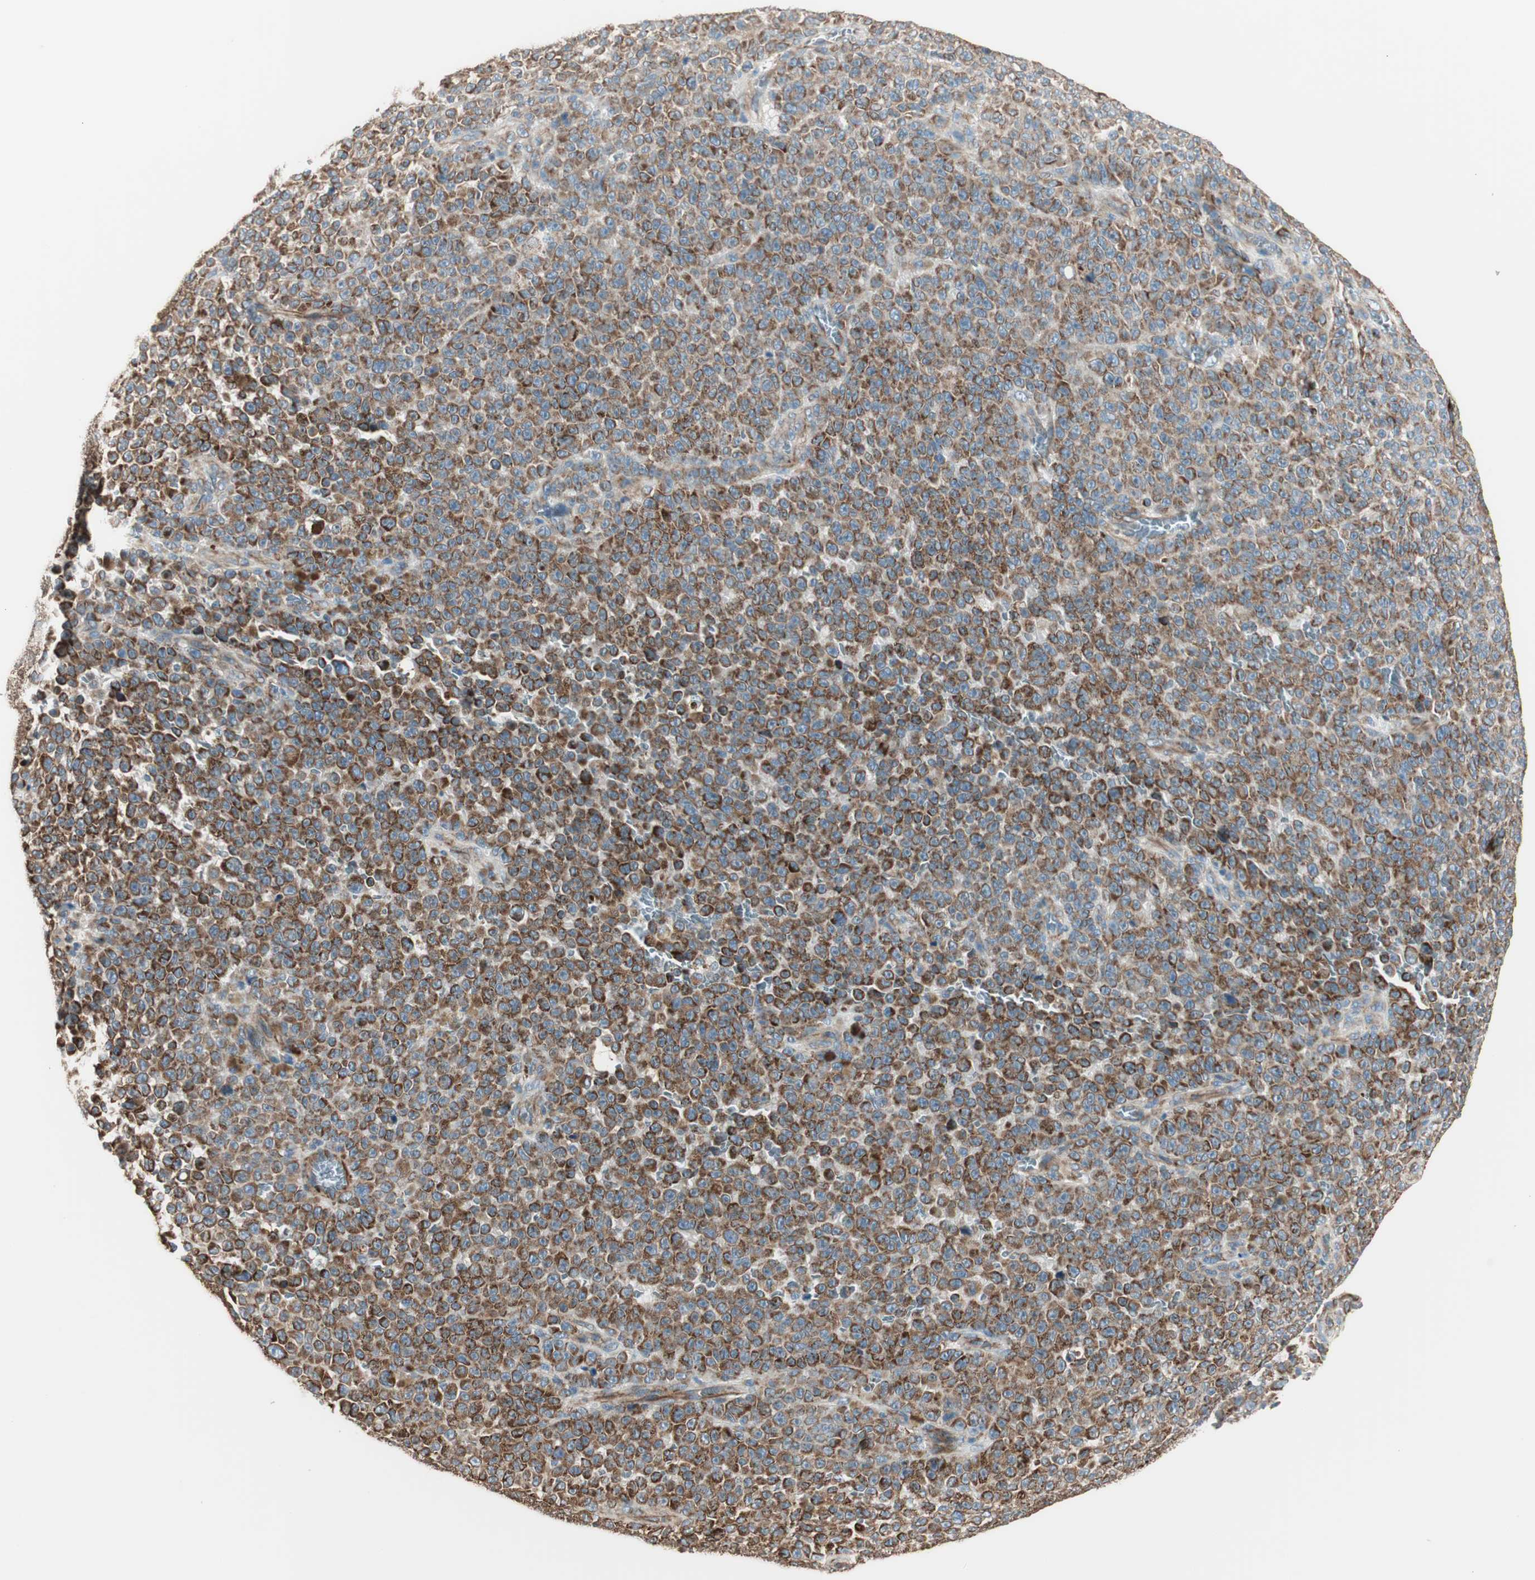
{"staining": {"intensity": "moderate", "quantity": ">75%", "location": "cytoplasmic/membranous"}, "tissue": "melanoma", "cell_type": "Tumor cells", "image_type": "cancer", "snomed": [{"axis": "morphology", "description": "Malignant melanoma, NOS"}, {"axis": "topography", "description": "Skin"}], "caption": "High-power microscopy captured an immunohistochemistry (IHC) image of malignant melanoma, revealing moderate cytoplasmic/membranous expression in about >75% of tumor cells.", "gene": "SRCIN1", "patient": {"sex": "female", "age": 82}}